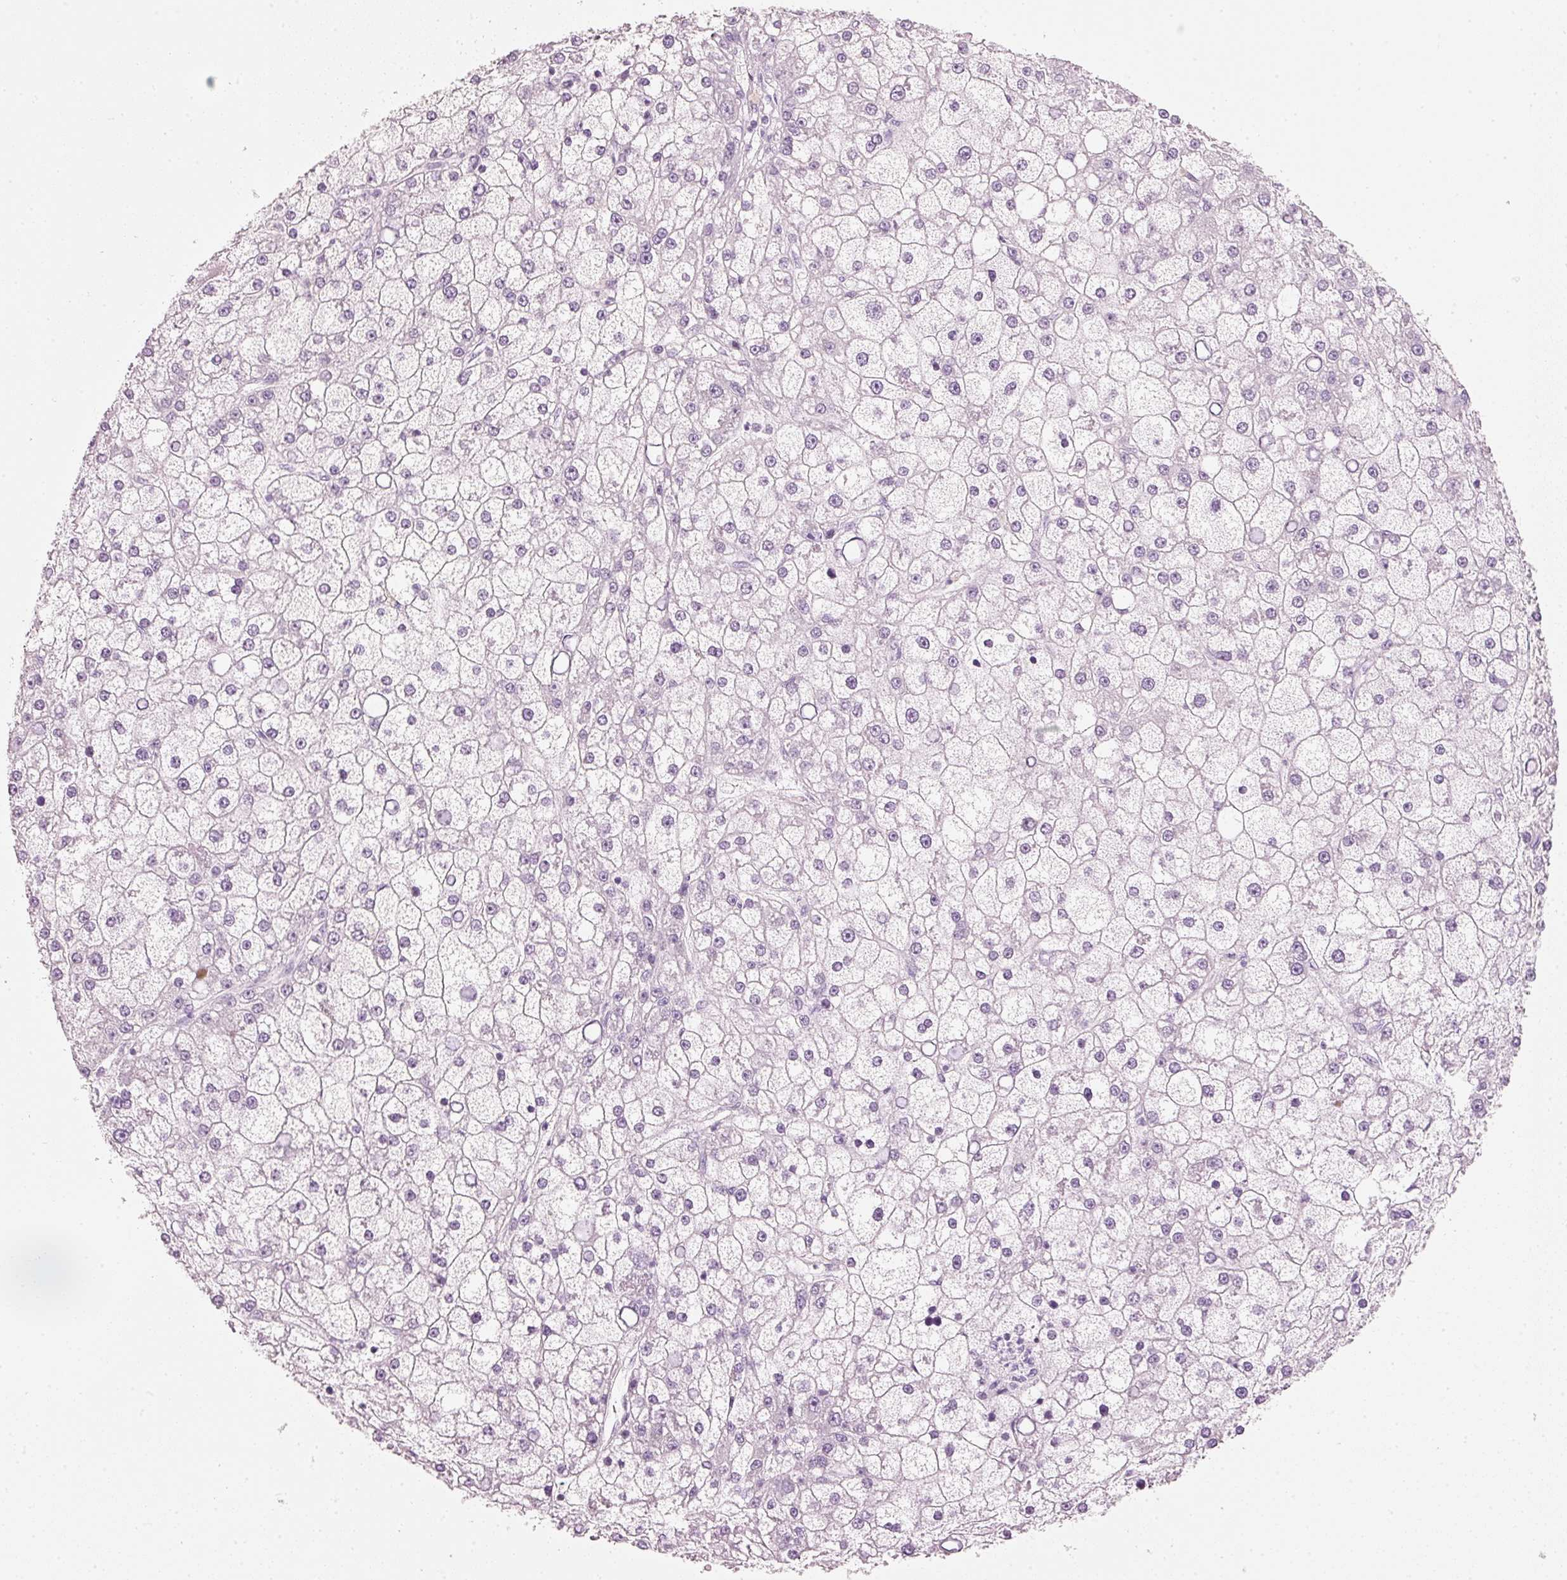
{"staining": {"intensity": "negative", "quantity": "none", "location": "none"}, "tissue": "liver cancer", "cell_type": "Tumor cells", "image_type": "cancer", "snomed": [{"axis": "morphology", "description": "Carcinoma, Hepatocellular, NOS"}, {"axis": "topography", "description": "Liver"}], "caption": "IHC of liver cancer (hepatocellular carcinoma) shows no positivity in tumor cells.", "gene": "PDXDC1", "patient": {"sex": "male", "age": 67}}